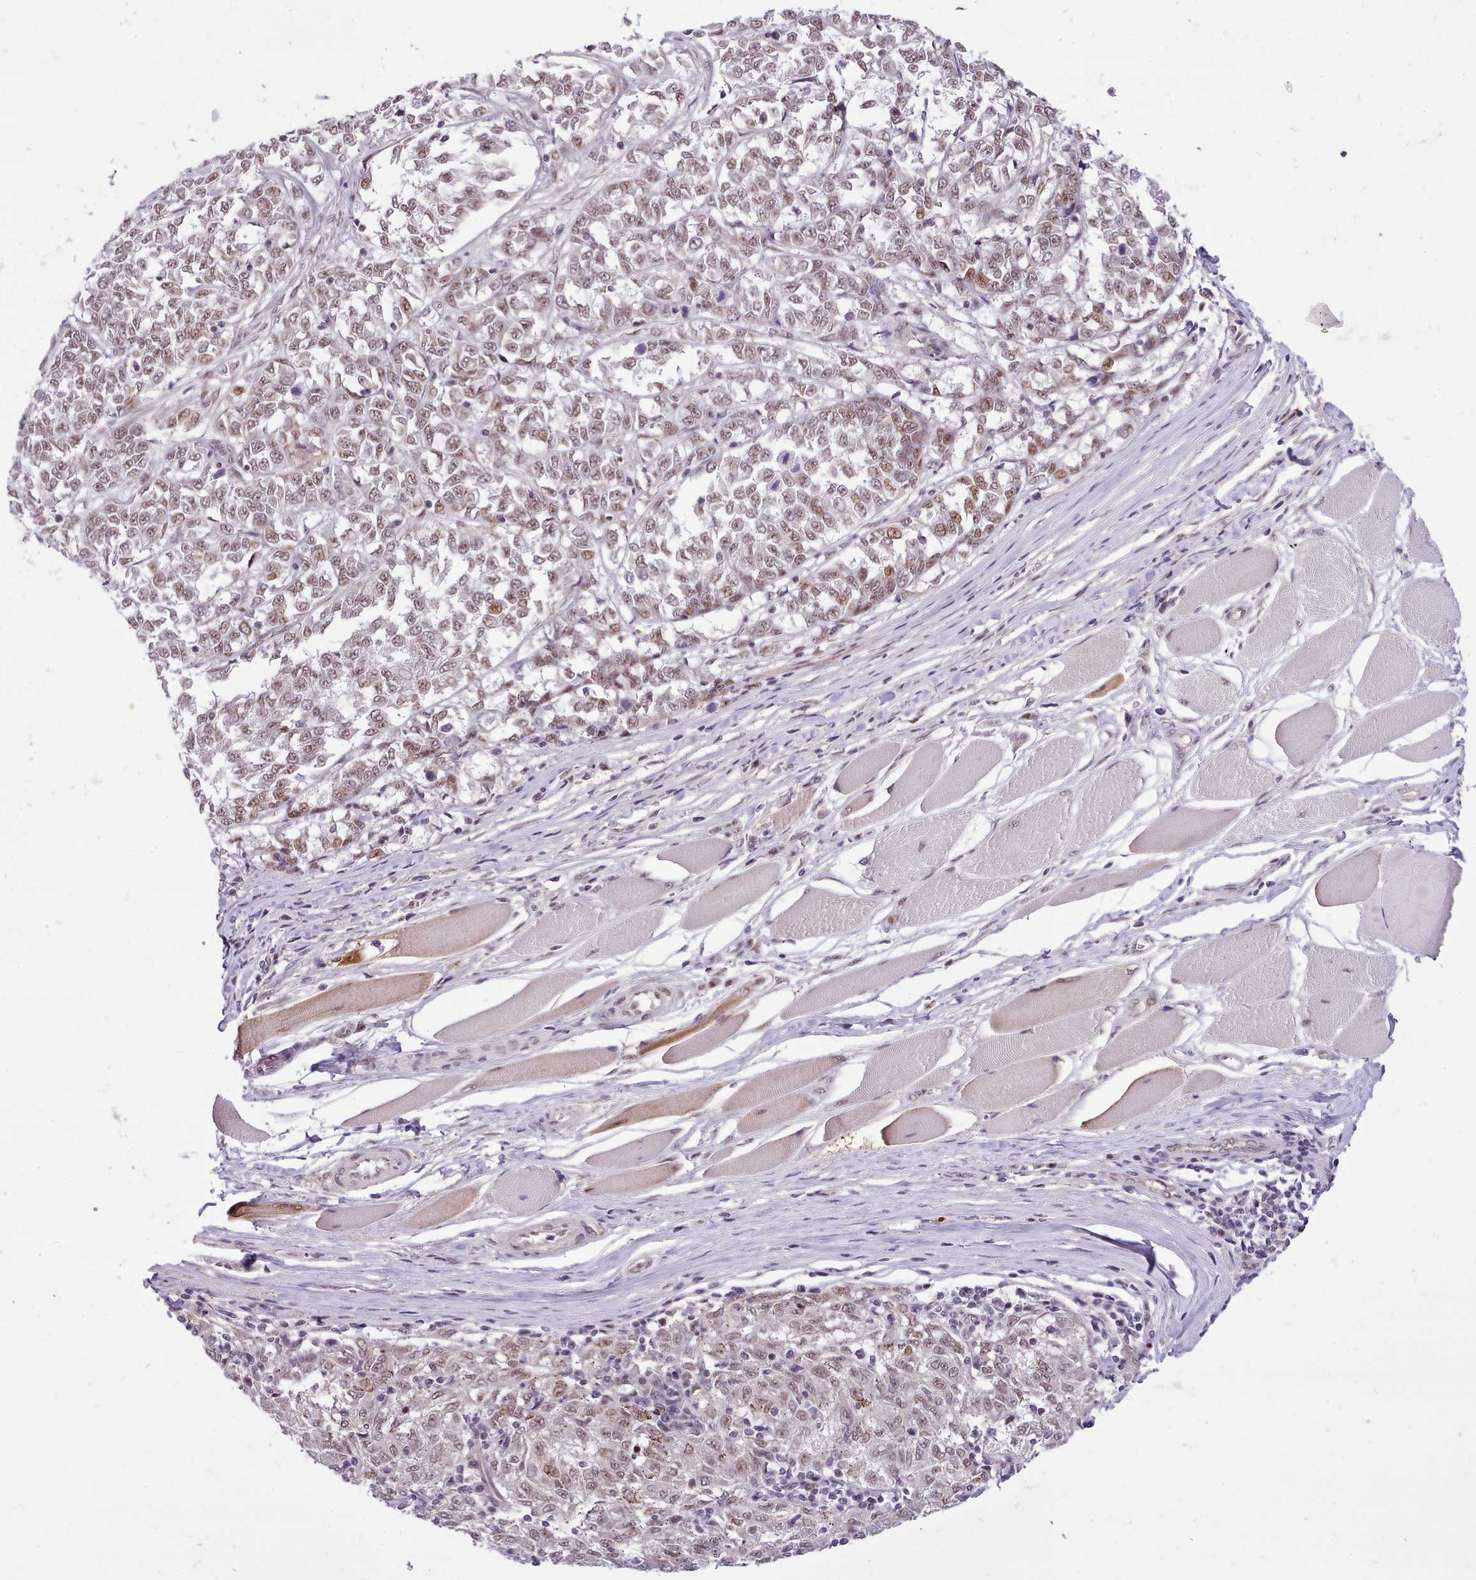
{"staining": {"intensity": "moderate", "quantity": ">75%", "location": "nuclear"}, "tissue": "melanoma", "cell_type": "Tumor cells", "image_type": "cancer", "snomed": [{"axis": "morphology", "description": "Malignant melanoma, NOS"}, {"axis": "topography", "description": "Skin"}], "caption": "Immunohistochemical staining of human malignant melanoma exhibits medium levels of moderate nuclear staining in about >75% of tumor cells.", "gene": "HOXB7", "patient": {"sex": "female", "age": 72}}